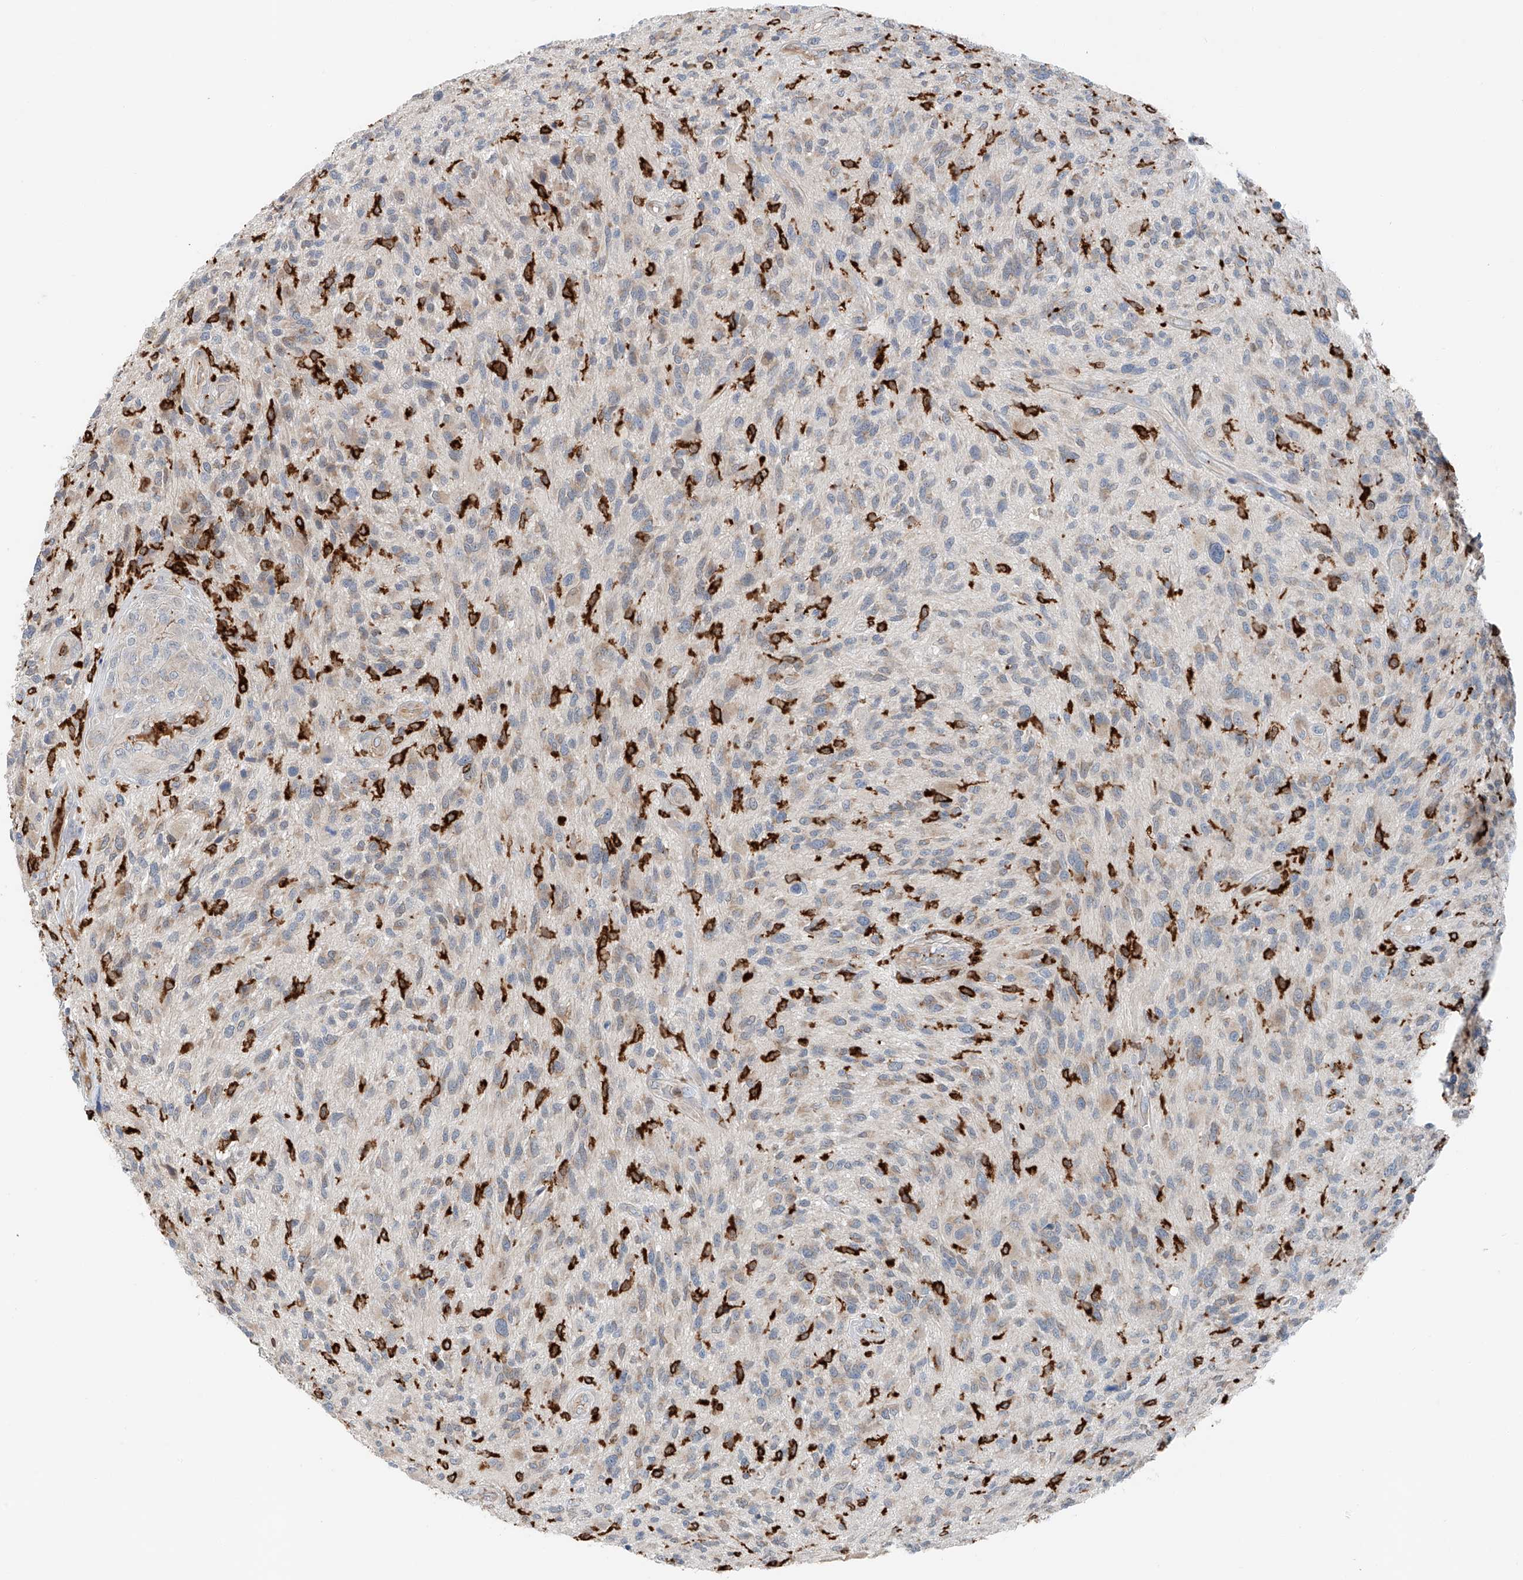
{"staining": {"intensity": "weak", "quantity": "<25%", "location": "cytoplasmic/membranous"}, "tissue": "glioma", "cell_type": "Tumor cells", "image_type": "cancer", "snomed": [{"axis": "morphology", "description": "Glioma, malignant, High grade"}, {"axis": "topography", "description": "Brain"}], "caption": "Tumor cells show no significant protein staining in malignant high-grade glioma.", "gene": "TBXAS1", "patient": {"sex": "male", "age": 47}}